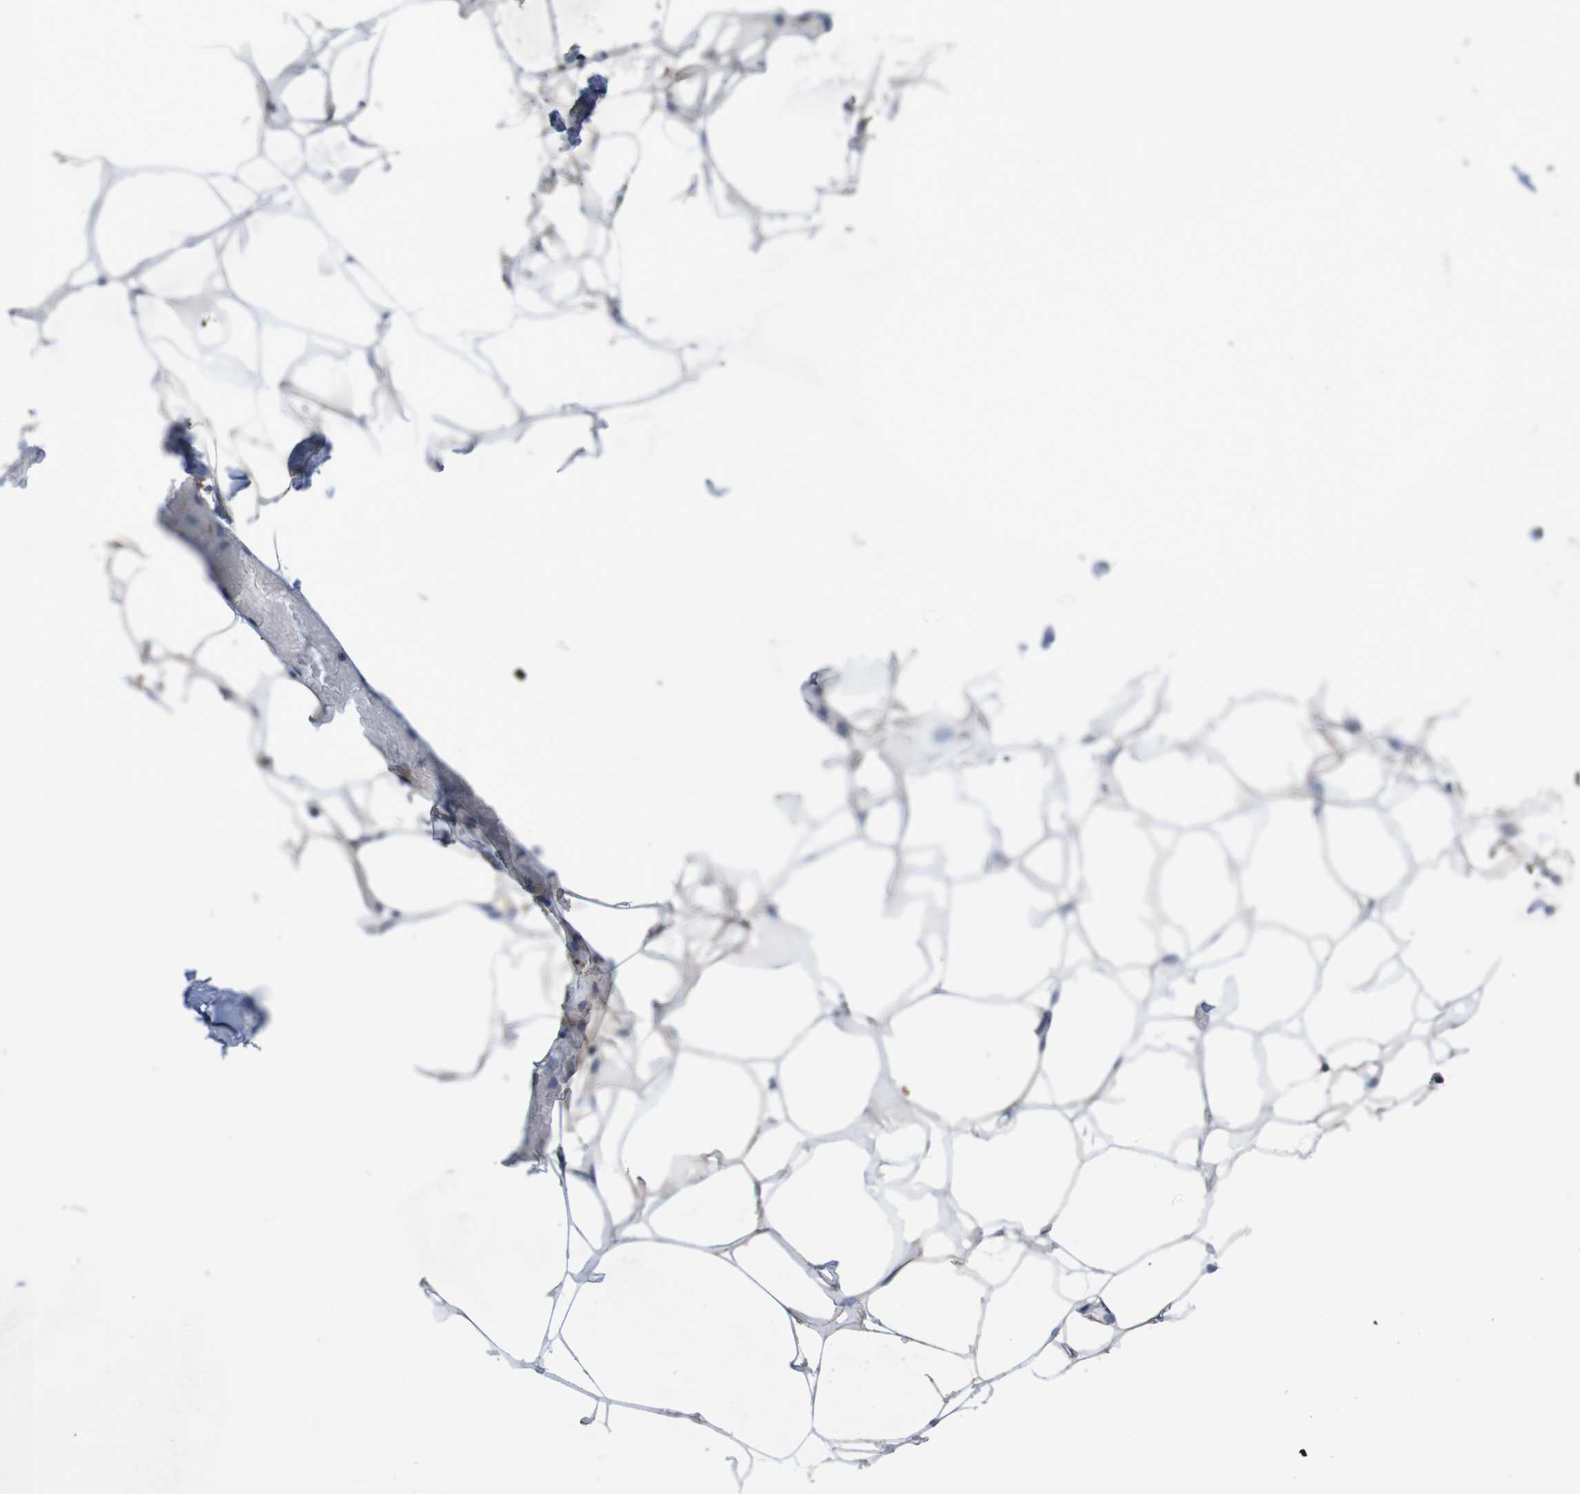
{"staining": {"intensity": "moderate", "quantity": "<25%", "location": "cytoplasmic/membranous"}, "tissue": "adipose tissue", "cell_type": "Adipocytes", "image_type": "normal", "snomed": [{"axis": "morphology", "description": "Normal tissue, NOS"}, {"axis": "topography", "description": "Breast"}, {"axis": "topography", "description": "Adipose tissue"}], "caption": "High-magnification brightfield microscopy of normal adipose tissue stained with DAB (3,3'-diaminobenzidine) (brown) and counterstained with hematoxylin (blue). adipocytes exhibit moderate cytoplasmic/membranous staining is identified in about<25% of cells.", "gene": "FBP1", "patient": {"sex": "female", "age": 25}}